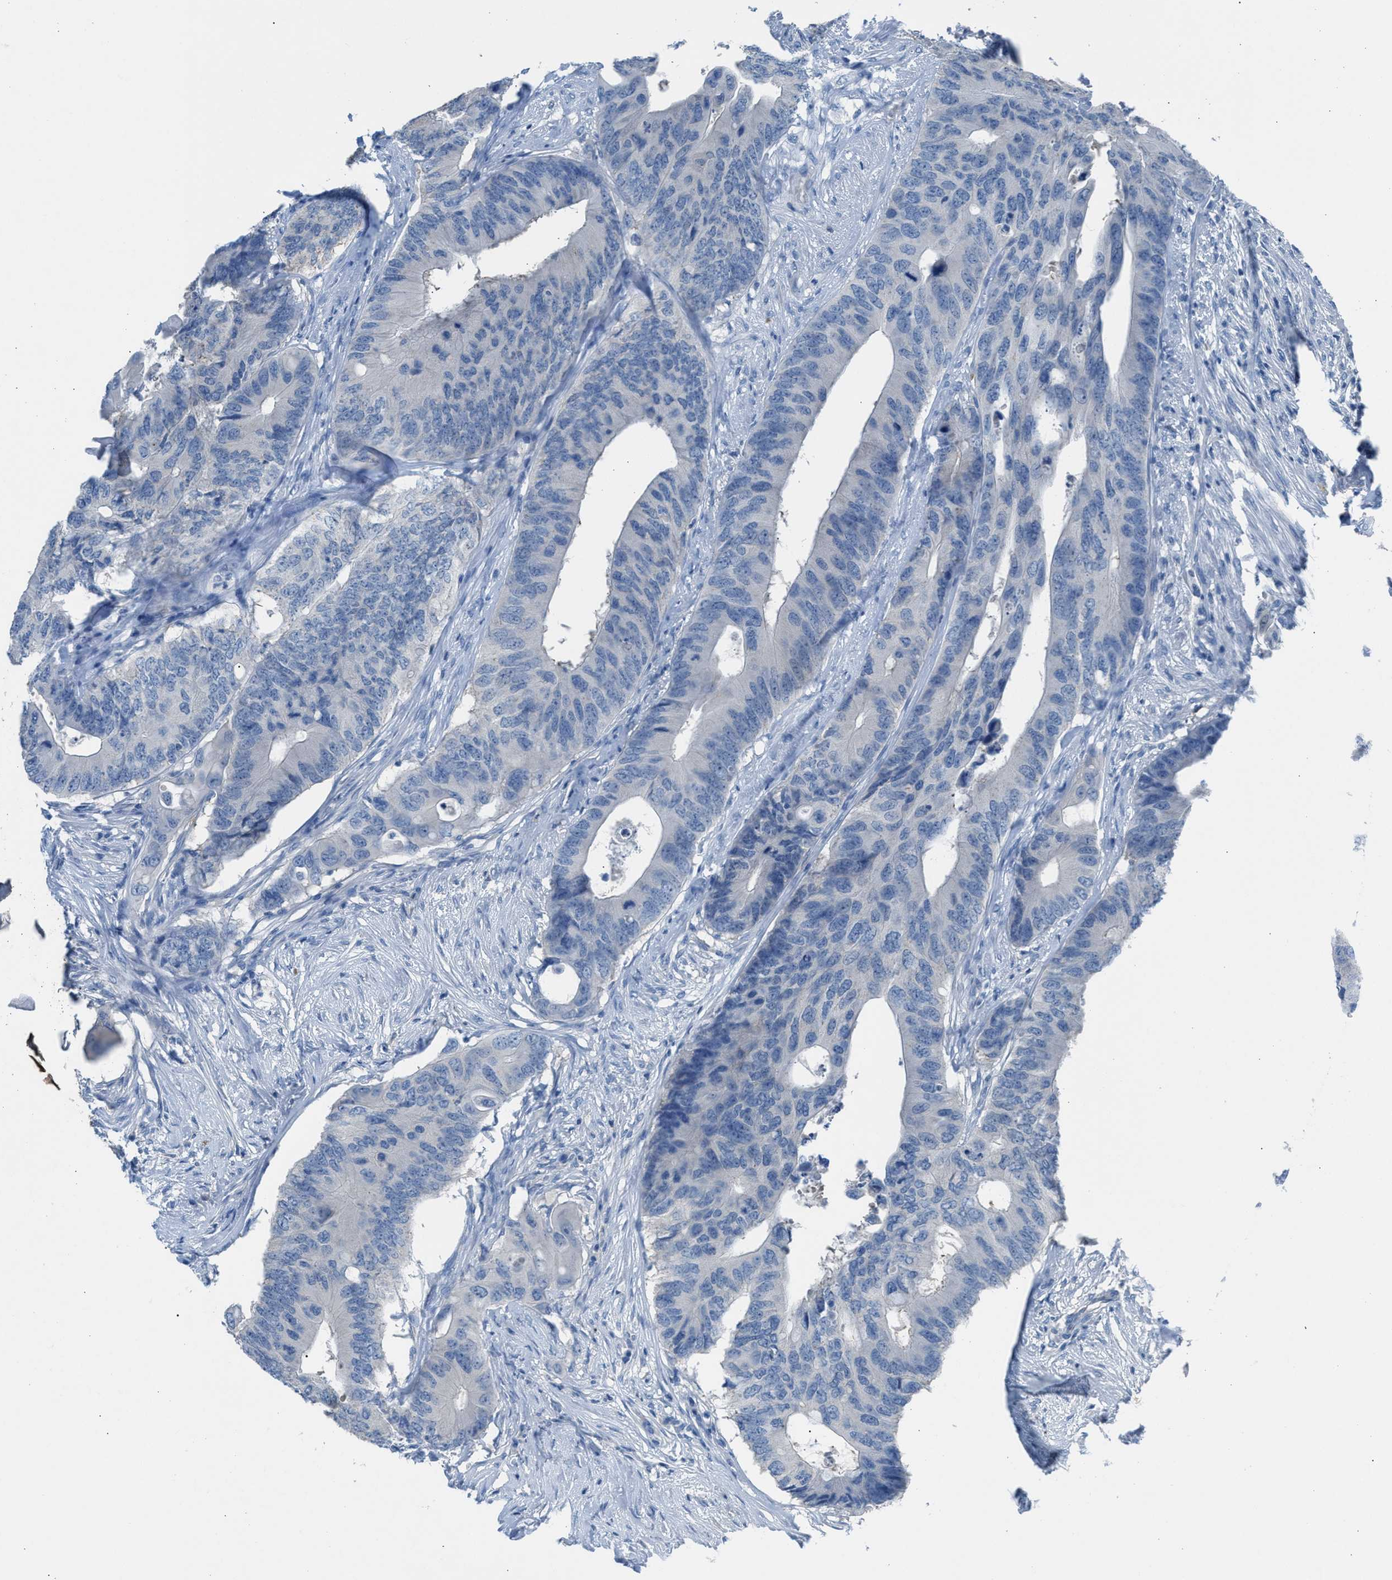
{"staining": {"intensity": "negative", "quantity": "none", "location": "none"}, "tissue": "colorectal cancer", "cell_type": "Tumor cells", "image_type": "cancer", "snomed": [{"axis": "morphology", "description": "Adenocarcinoma, NOS"}, {"axis": "topography", "description": "Colon"}], "caption": "Histopathology image shows no significant protein expression in tumor cells of colorectal cancer.", "gene": "CLEC10A", "patient": {"sex": "male", "age": 71}}